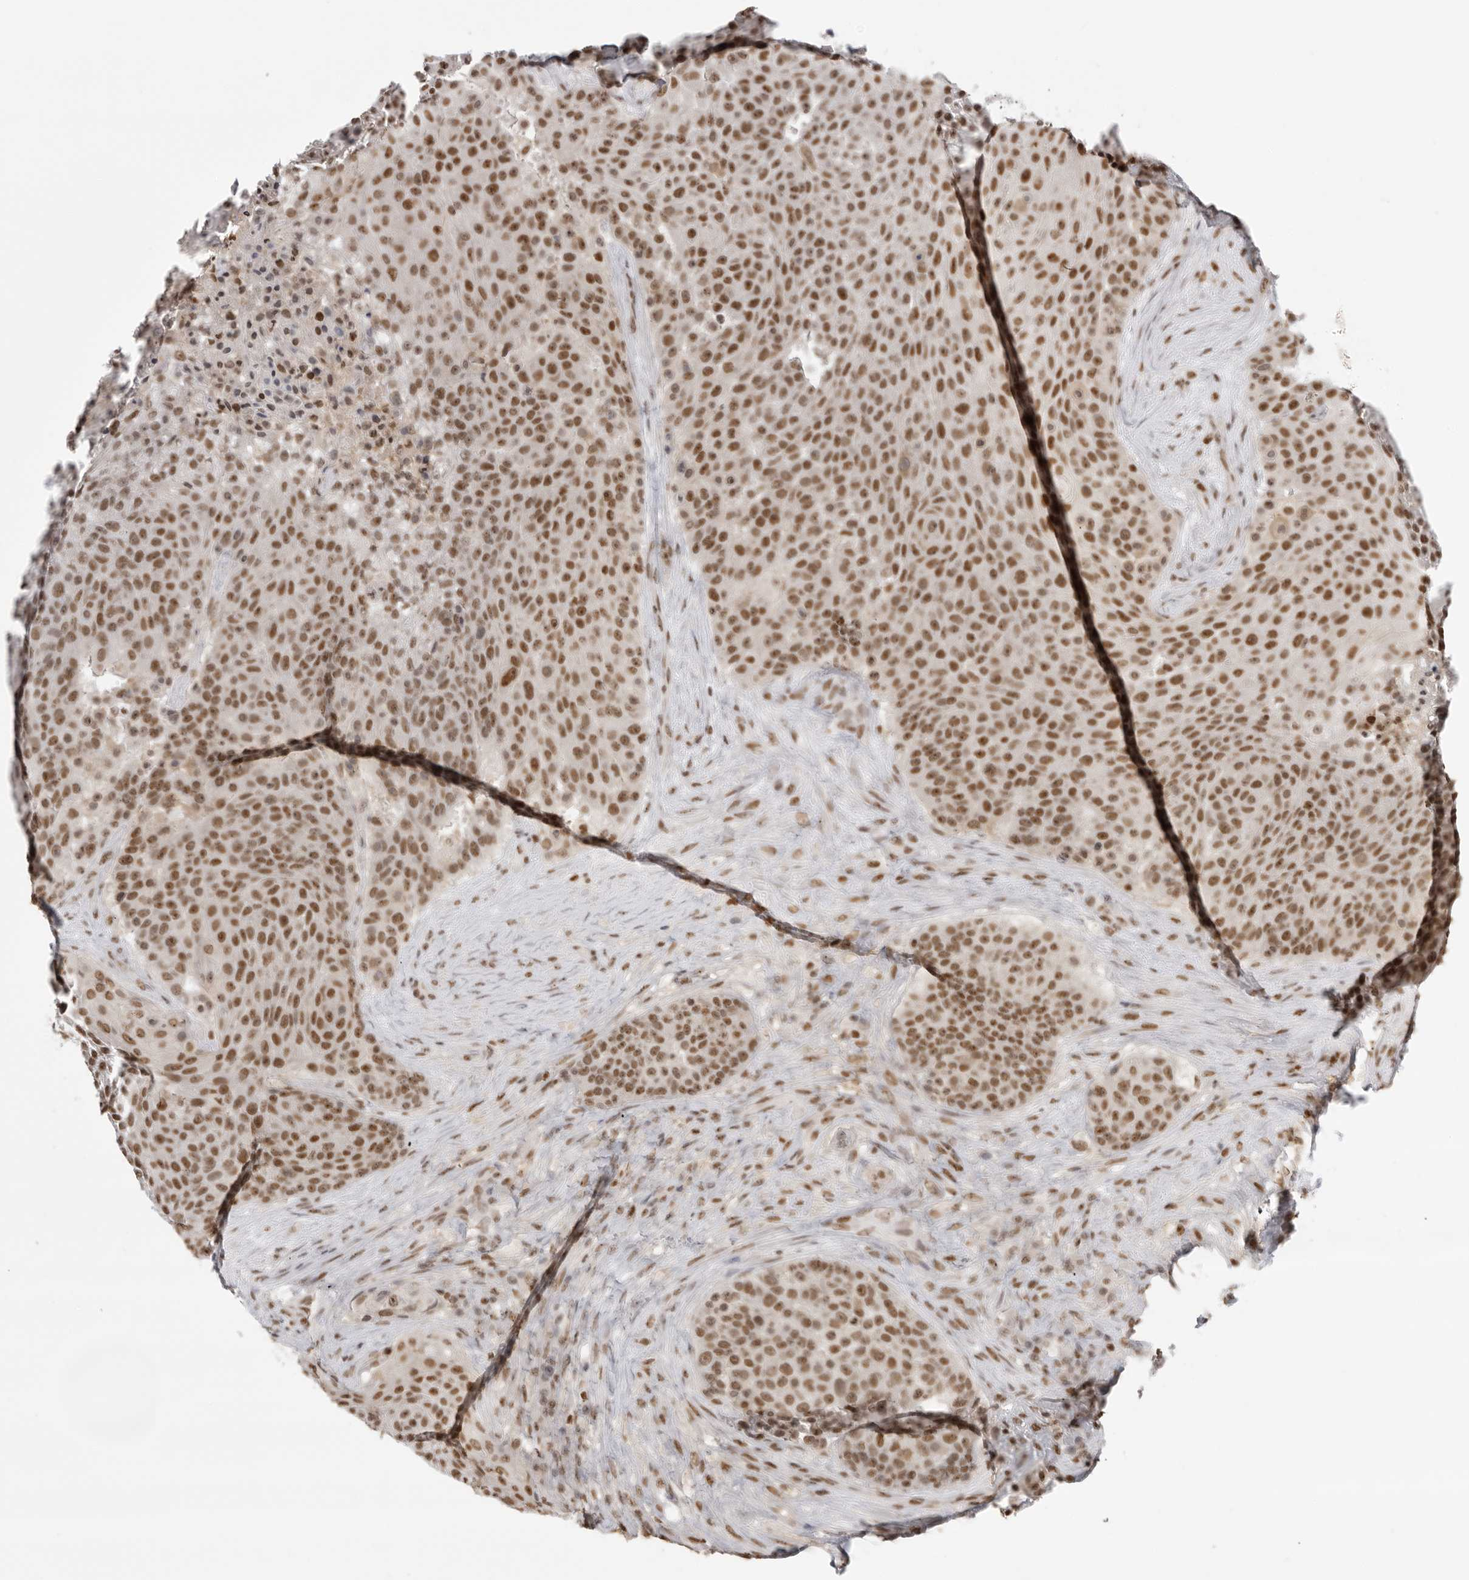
{"staining": {"intensity": "strong", "quantity": ">75%", "location": "nuclear"}, "tissue": "urothelial cancer", "cell_type": "Tumor cells", "image_type": "cancer", "snomed": [{"axis": "morphology", "description": "Urothelial carcinoma, High grade"}, {"axis": "topography", "description": "Urinary bladder"}], "caption": "Immunohistochemical staining of human urothelial cancer reveals strong nuclear protein staining in about >75% of tumor cells. (IHC, brightfield microscopy, high magnification).", "gene": "RPA2", "patient": {"sex": "female", "age": 63}}